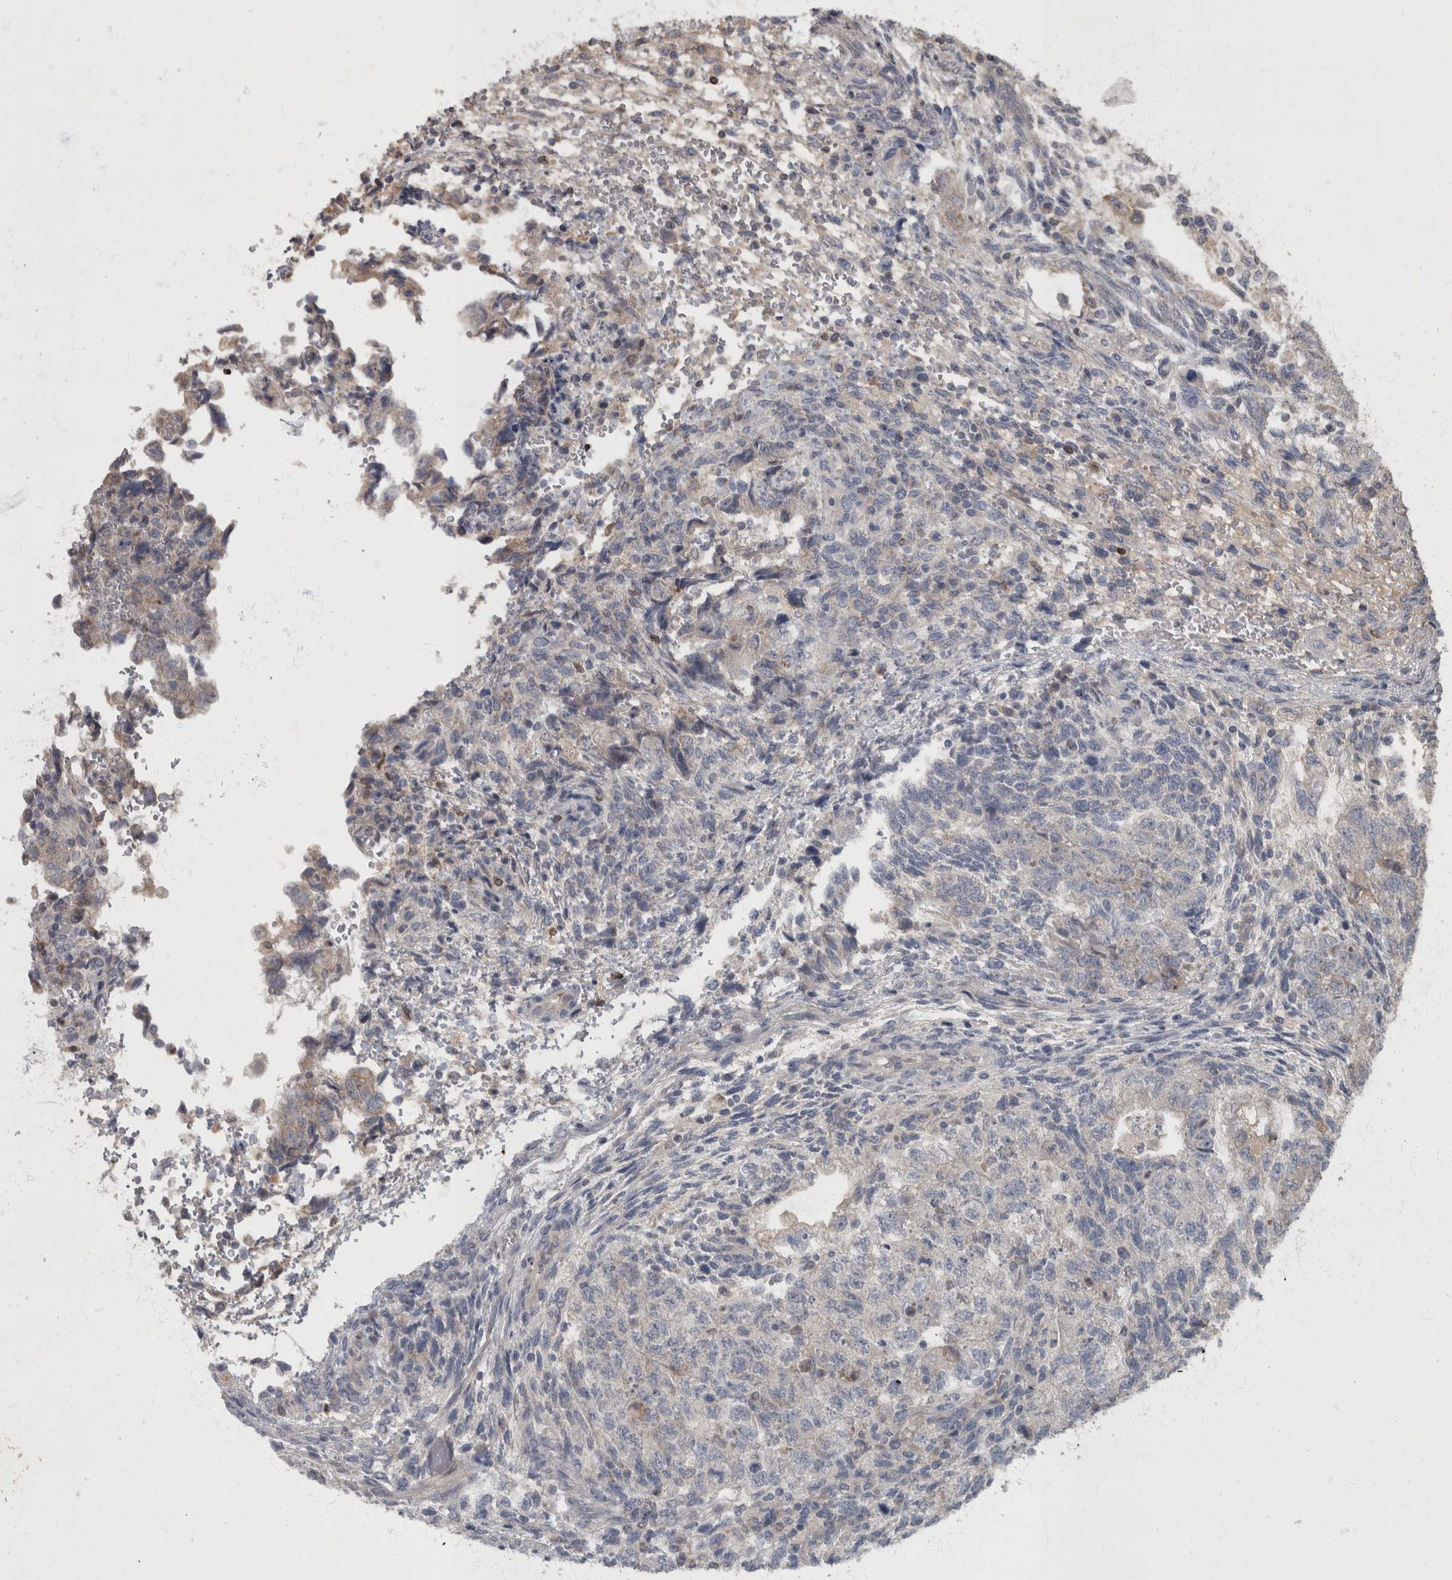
{"staining": {"intensity": "negative", "quantity": "none", "location": "none"}, "tissue": "testis cancer", "cell_type": "Tumor cells", "image_type": "cancer", "snomed": [{"axis": "morphology", "description": "Normal tissue, NOS"}, {"axis": "morphology", "description": "Carcinoma, Embryonal, NOS"}, {"axis": "topography", "description": "Testis"}], "caption": "There is no significant positivity in tumor cells of embryonal carcinoma (testis). (Stains: DAB (3,3'-diaminobenzidine) immunohistochemistry with hematoxylin counter stain, Microscopy: brightfield microscopy at high magnification).", "gene": "PPP1R3C", "patient": {"sex": "male", "age": 36}}